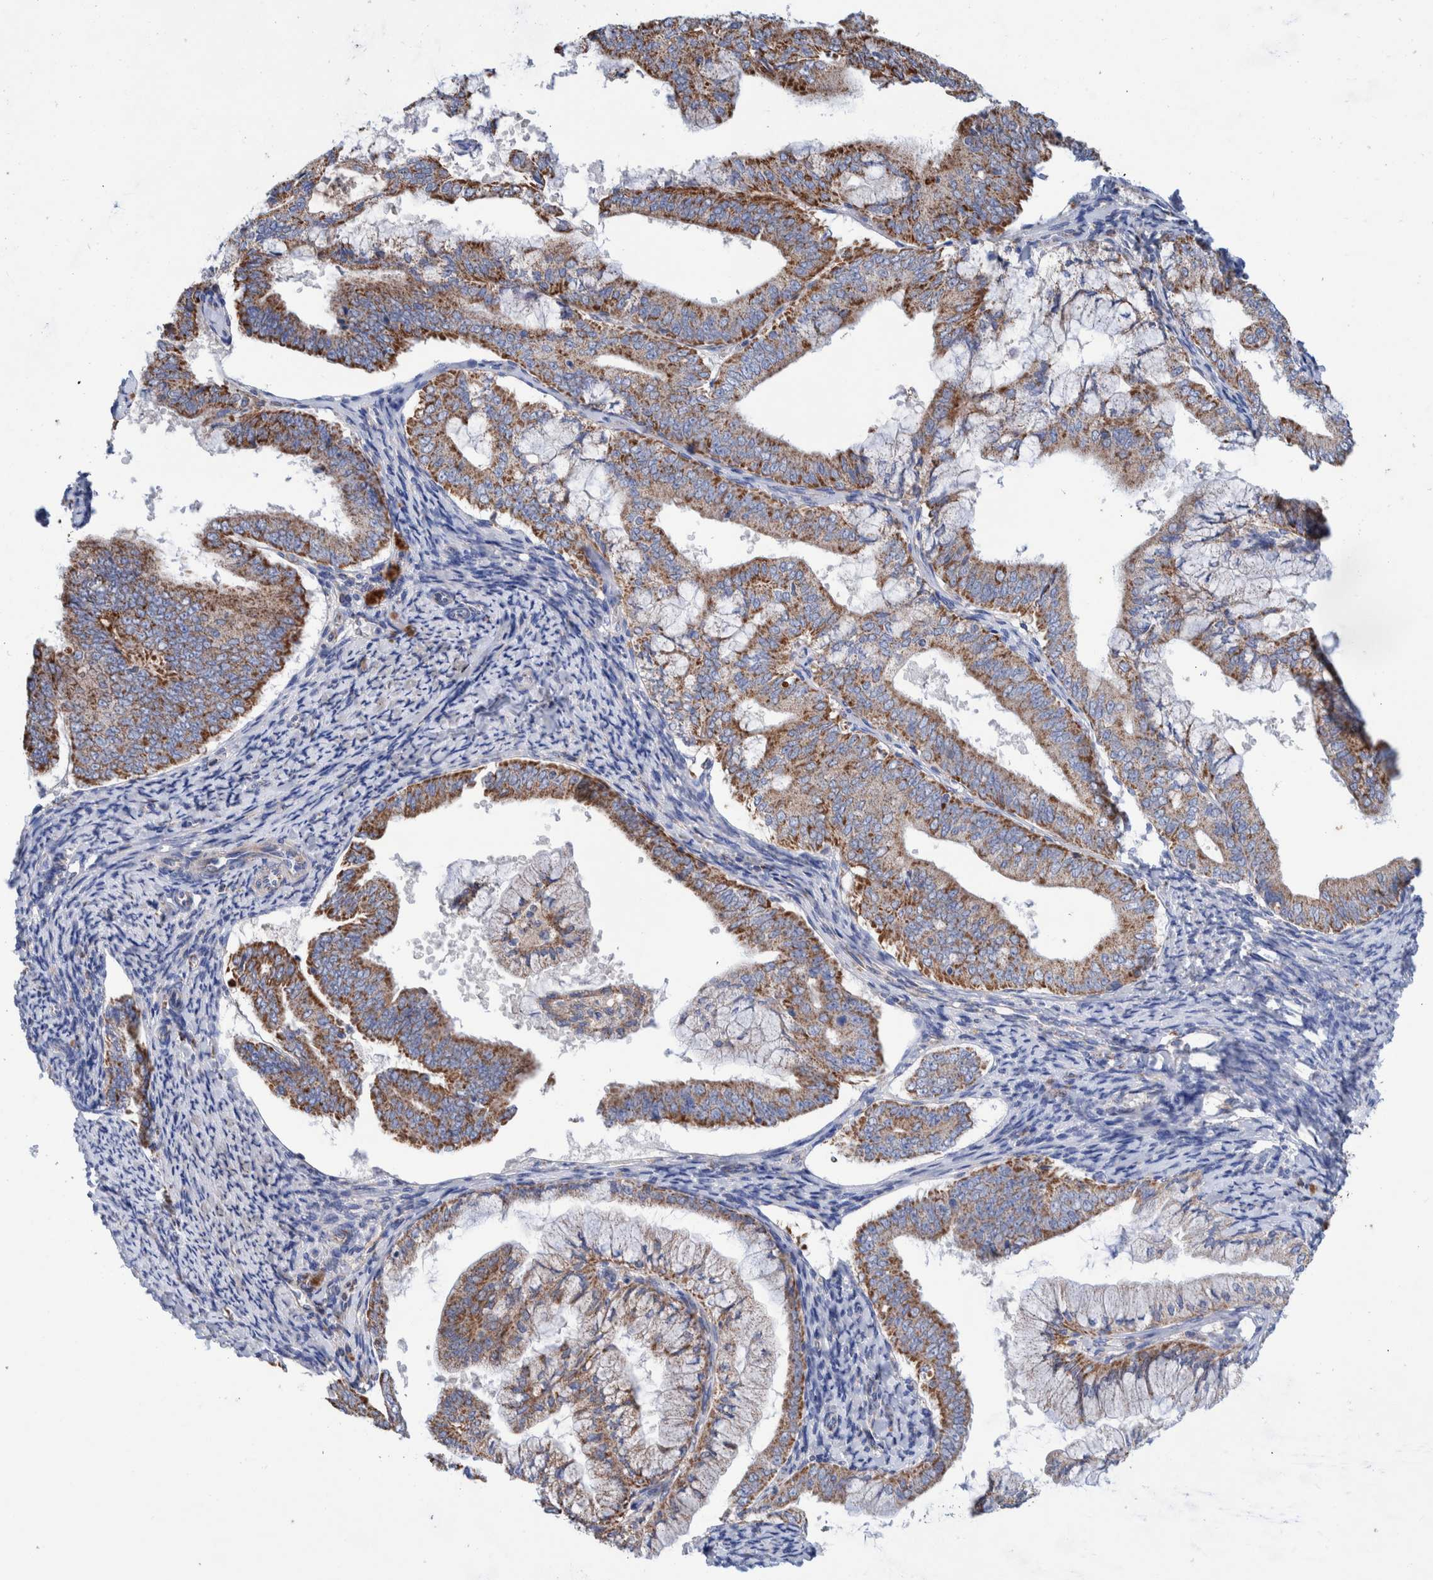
{"staining": {"intensity": "moderate", "quantity": ">75%", "location": "cytoplasmic/membranous"}, "tissue": "endometrial cancer", "cell_type": "Tumor cells", "image_type": "cancer", "snomed": [{"axis": "morphology", "description": "Adenocarcinoma, NOS"}, {"axis": "topography", "description": "Endometrium"}], "caption": "IHC (DAB (3,3'-diaminobenzidine)) staining of endometrial cancer (adenocarcinoma) displays moderate cytoplasmic/membranous protein expression in approximately >75% of tumor cells.", "gene": "DECR1", "patient": {"sex": "female", "age": 63}}